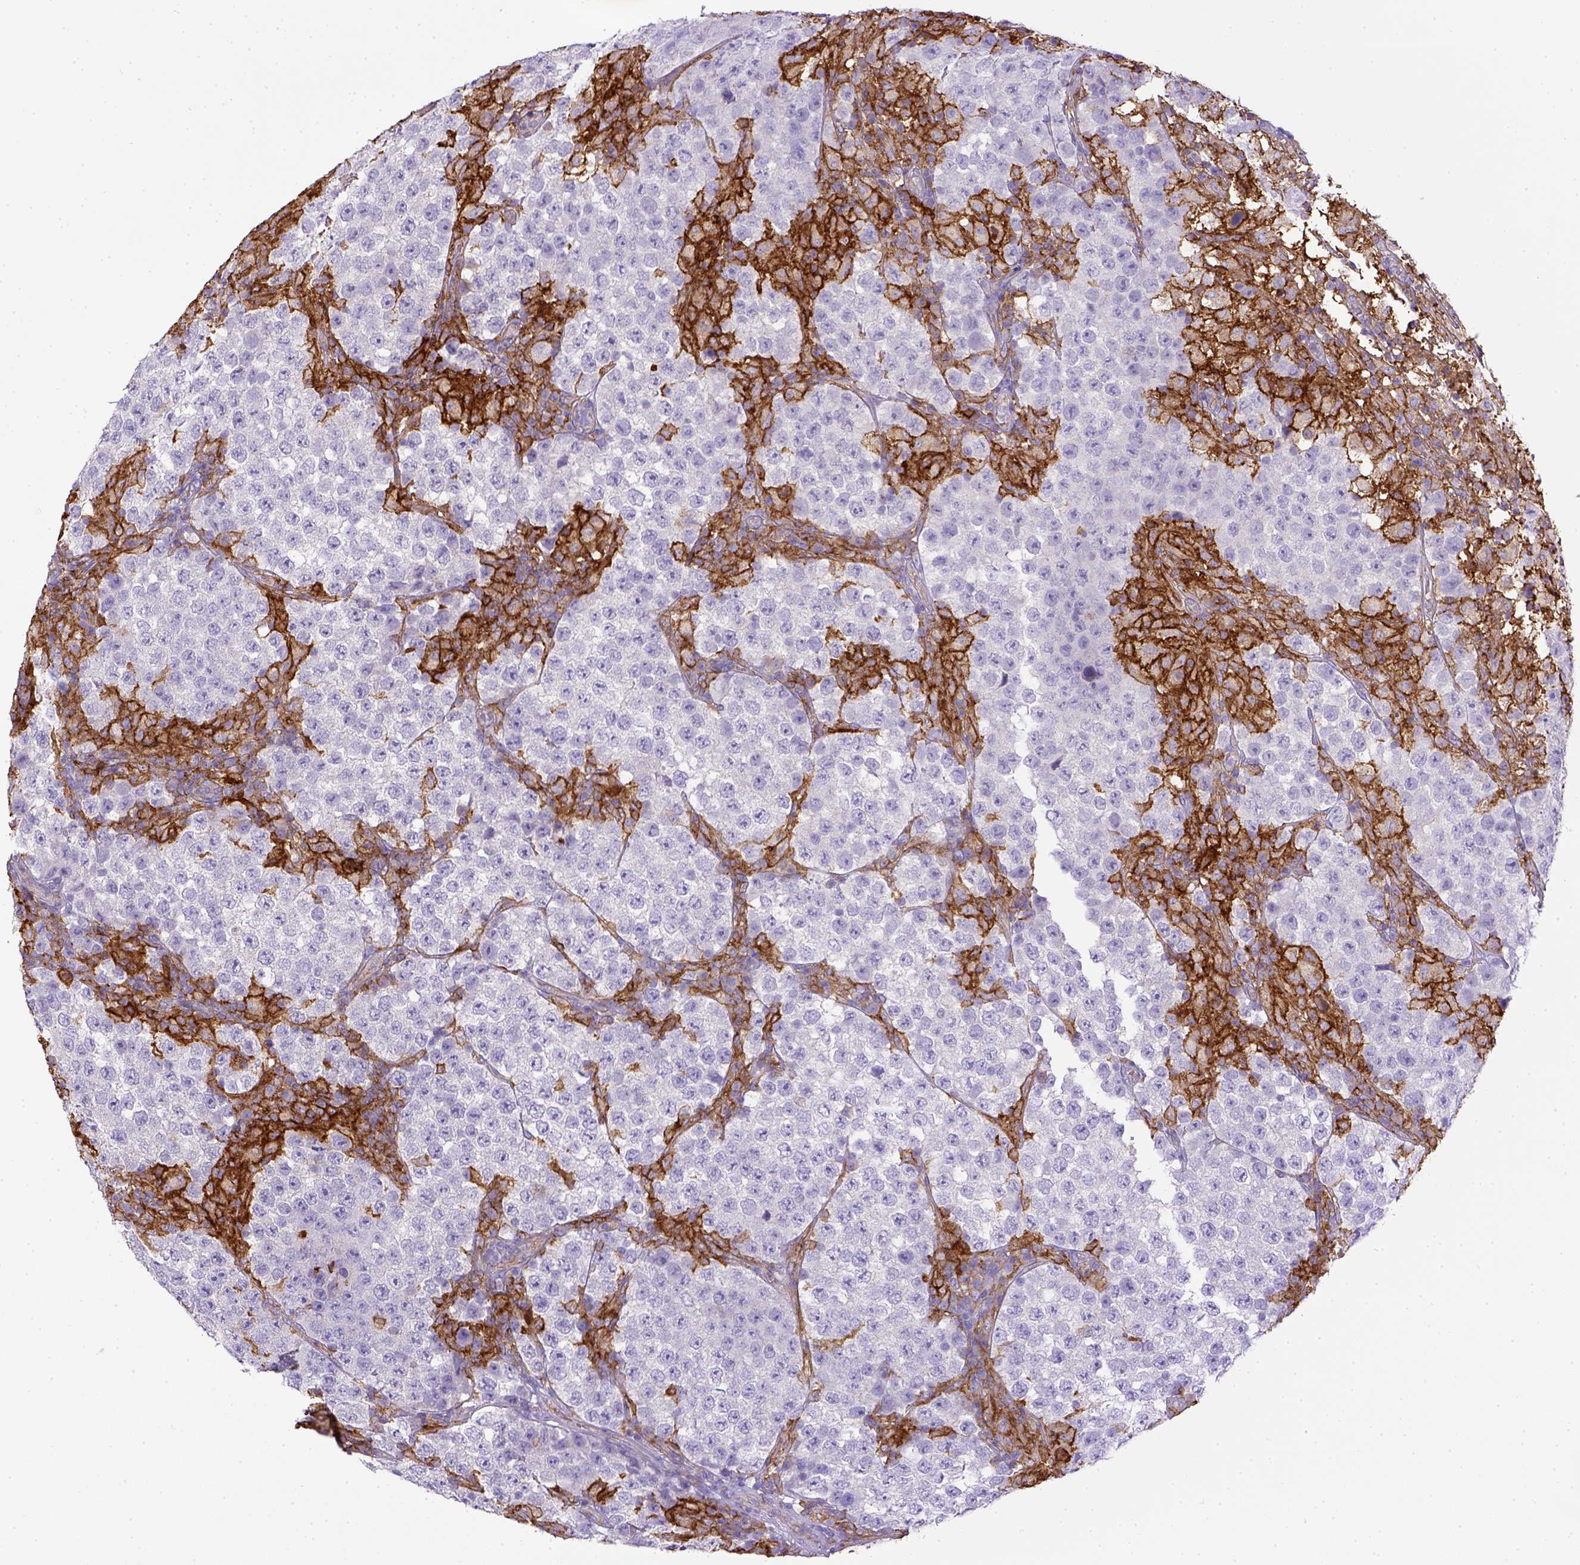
{"staining": {"intensity": "negative", "quantity": "none", "location": "none"}, "tissue": "testis cancer", "cell_type": "Tumor cells", "image_type": "cancer", "snomed": [{"axis": "morphology", "description": "Seminoma, NOS"}, {"axis": "morphology", "description": "Carcinoma, Embryonal, NOS"}, {"axis": "topography", "description": "Testis"}], "caption": "Image shows no protein positivity in tumor cells of testis embryonal carcinoma tissue.", "gene": "CD40", "patient": {"sex": "male", "age": 41}}